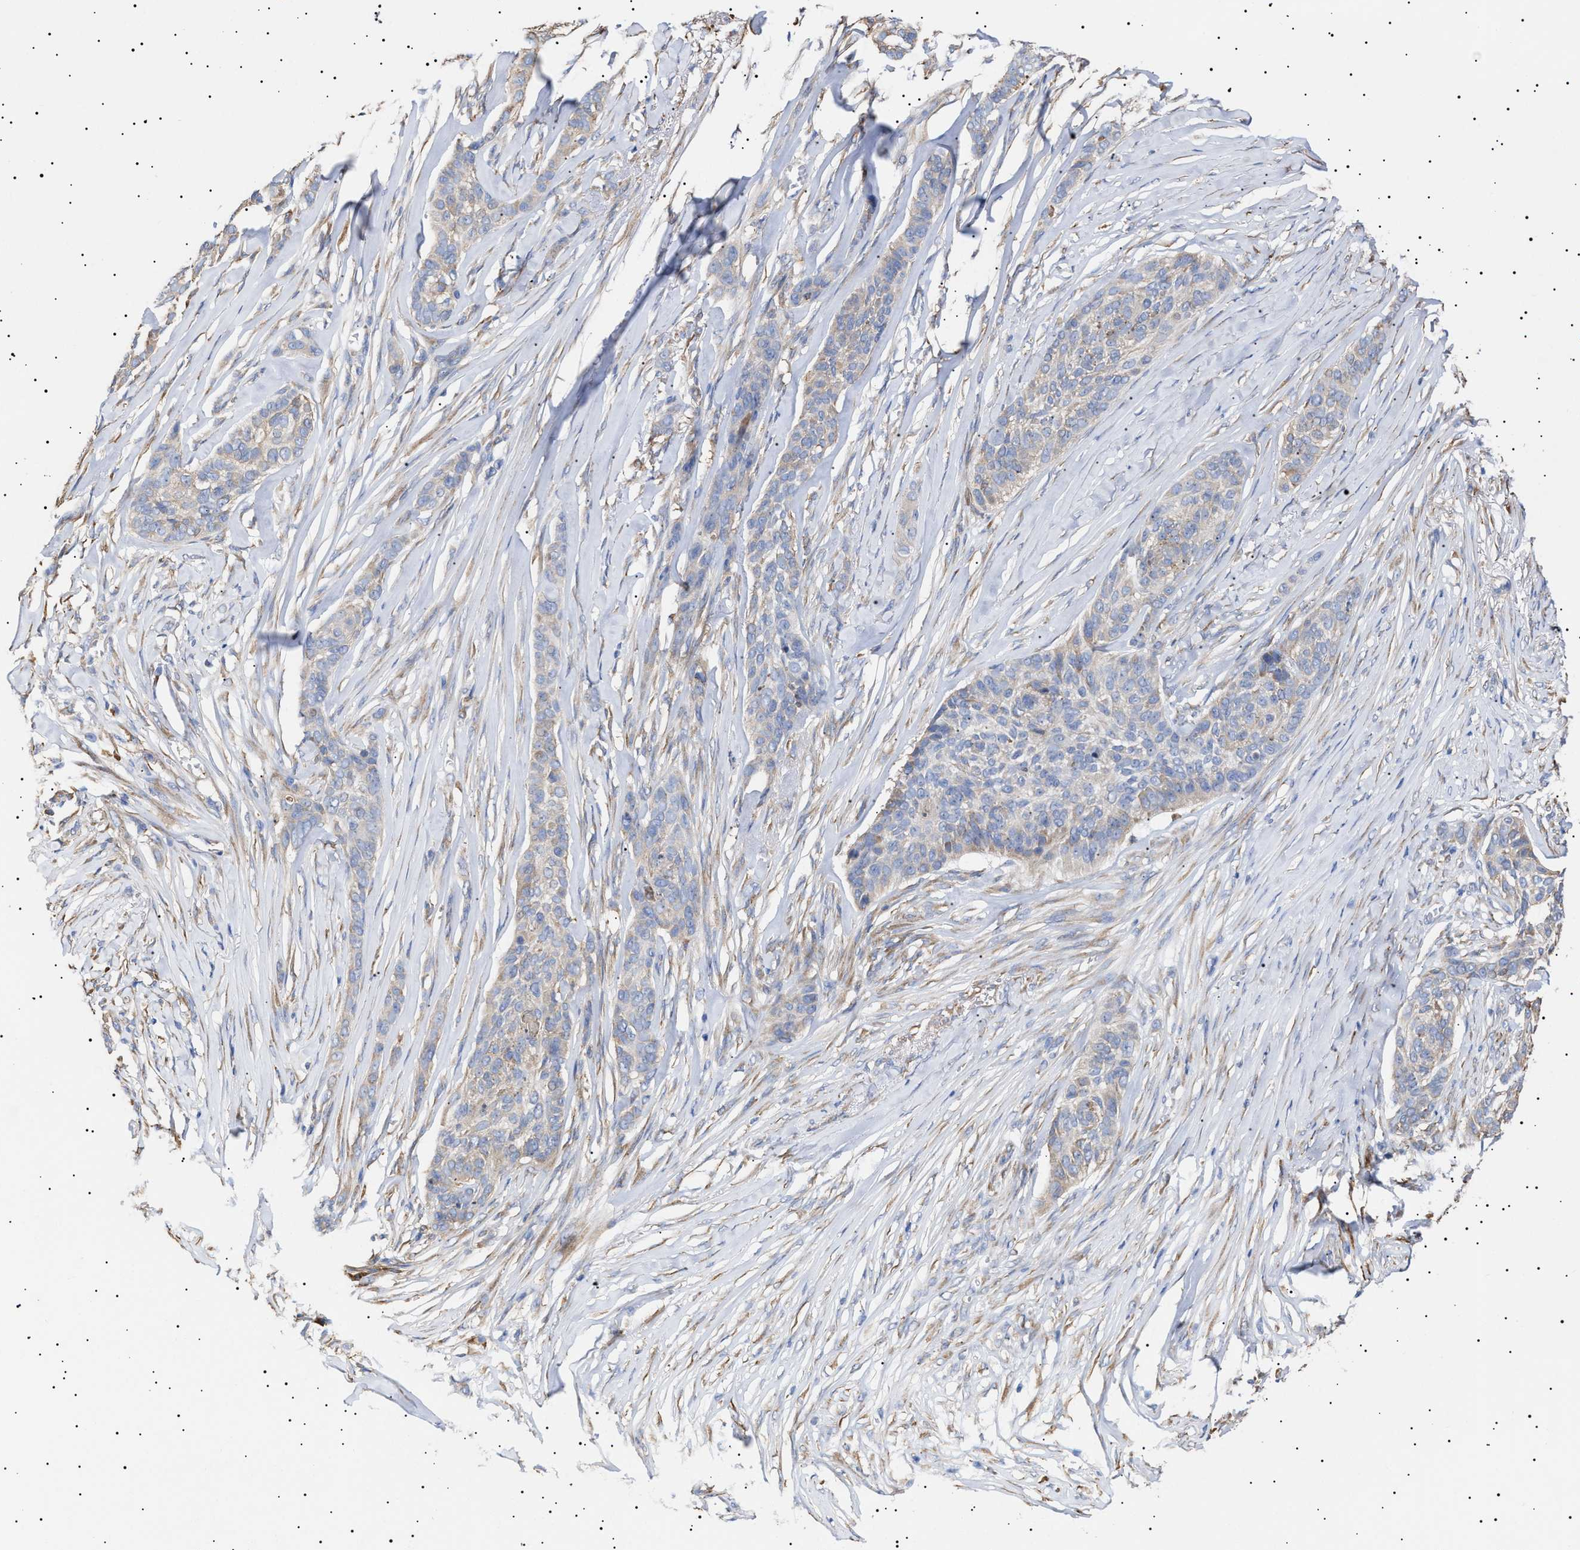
{"staining": {"intensity": "negative", "quantity": "none", "location": "none"}, "tissue": "skin cancer", "cell_type": "Tumor cells", "image_type": "cancer", "snomed": [{"axis": "morphology", "description": "Basal cell carcinoma"}, {"axis": "topography", "description": "Skin"}], "caption": "Basal cell carcinoma (skin) was stained to show a protein in brown. There is no significant staining in tumor cells.", "gene": "ERCC6L2", "patient": {"sex": "male", "age": 85}}